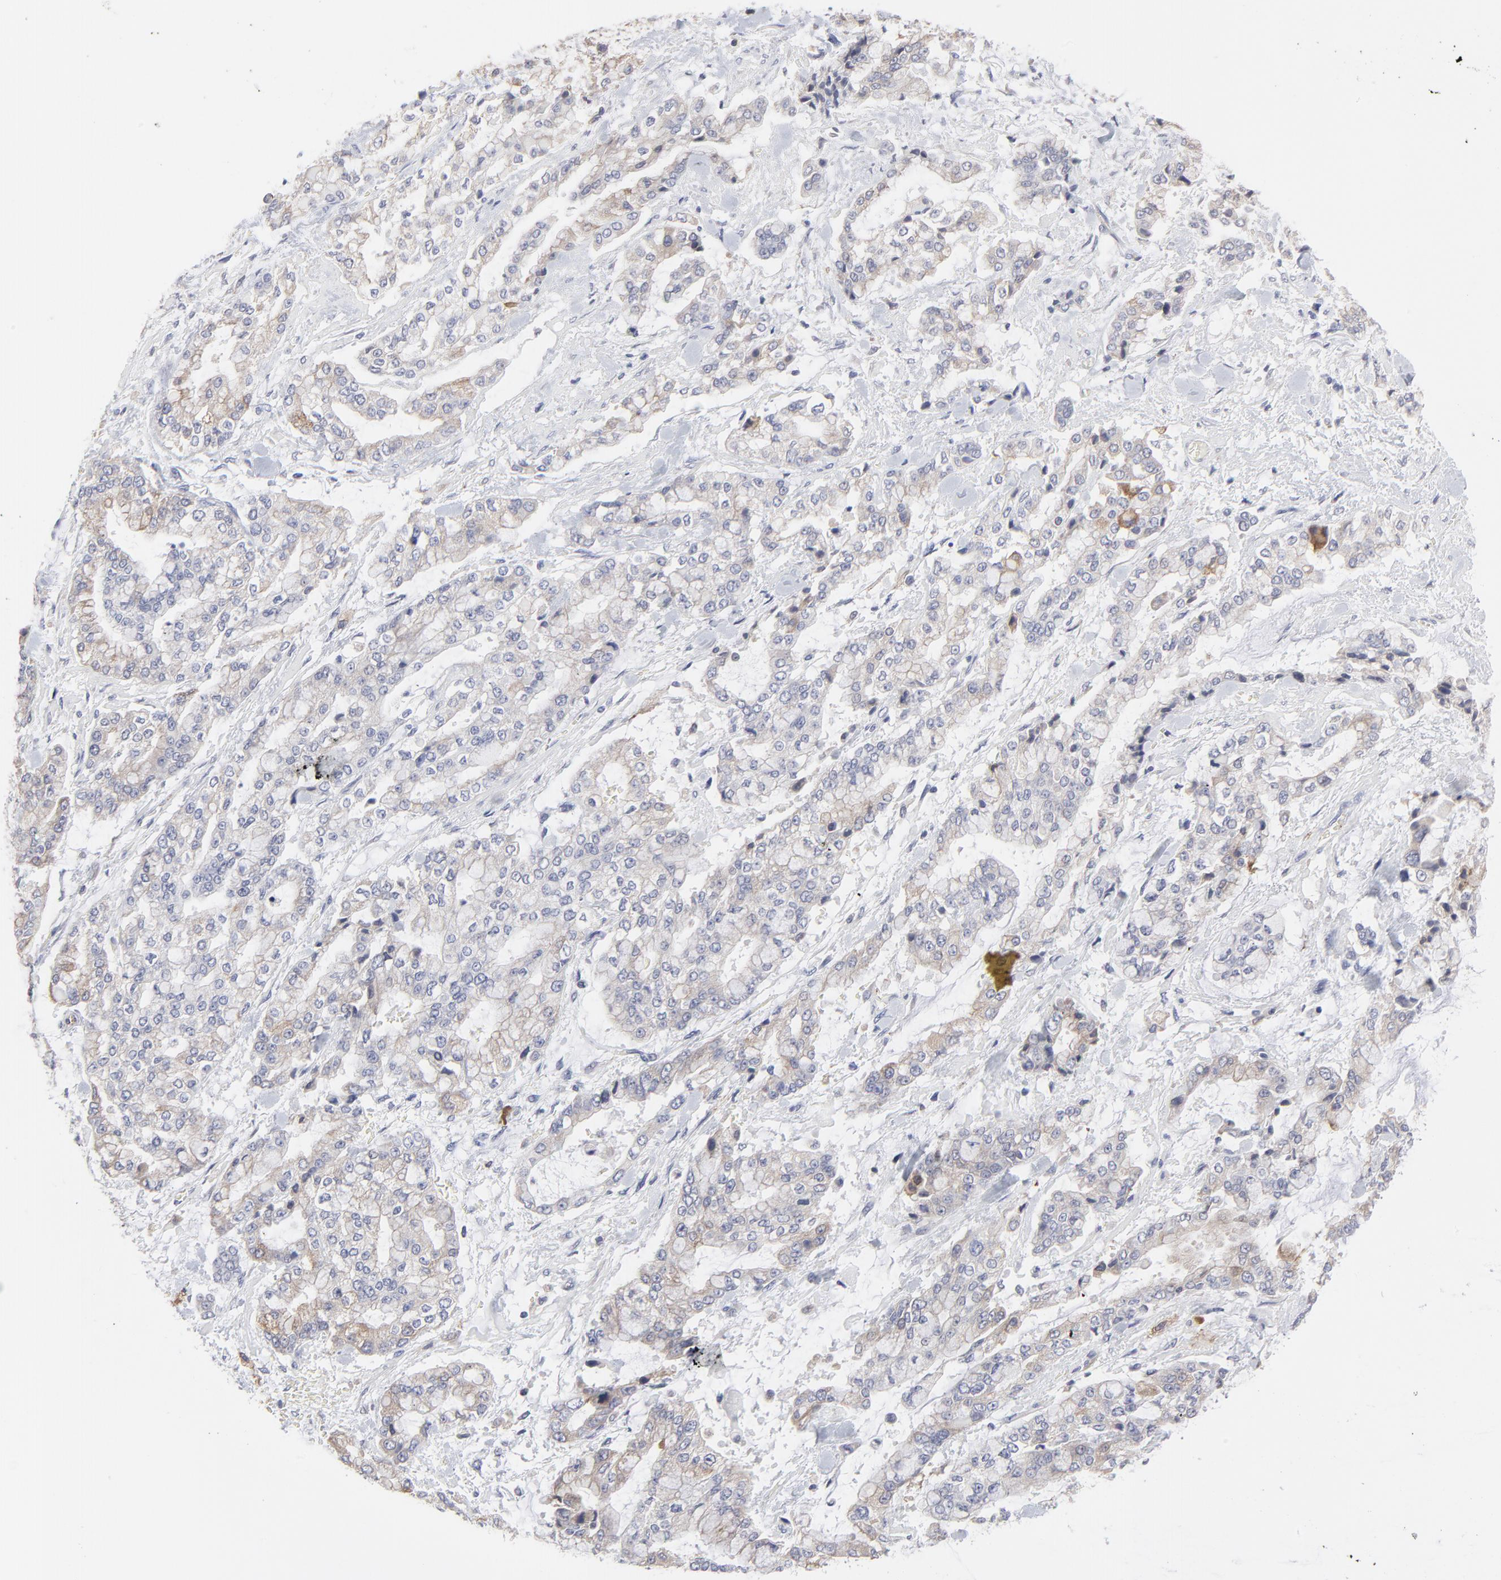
{"staining": {"intensity": "weak", "quantity": "25%-75%", "location": "cytoplasmic/membranous"}, "tissue": "stomach cancer", "cell_type": "Tumor cells", "image_type": "cancer", "snomed": [{"axis": "morphology", "description": "Normal tissue, NOS"}, {"axis": "morphology", "description": "Adenocarcinoma, NOS"}, {"axis": "topography", "description": "Stomach, upper"}, {"axis": "topography", "description": "Stomach"}], "caption": "Adenocarcinoma (stomach) stained for a protein exhibits weak cytoplasmic/membranous positivity in tumor cells.", "gene": "TRIM22", "patient": {"sex": "male", "age": 76}}